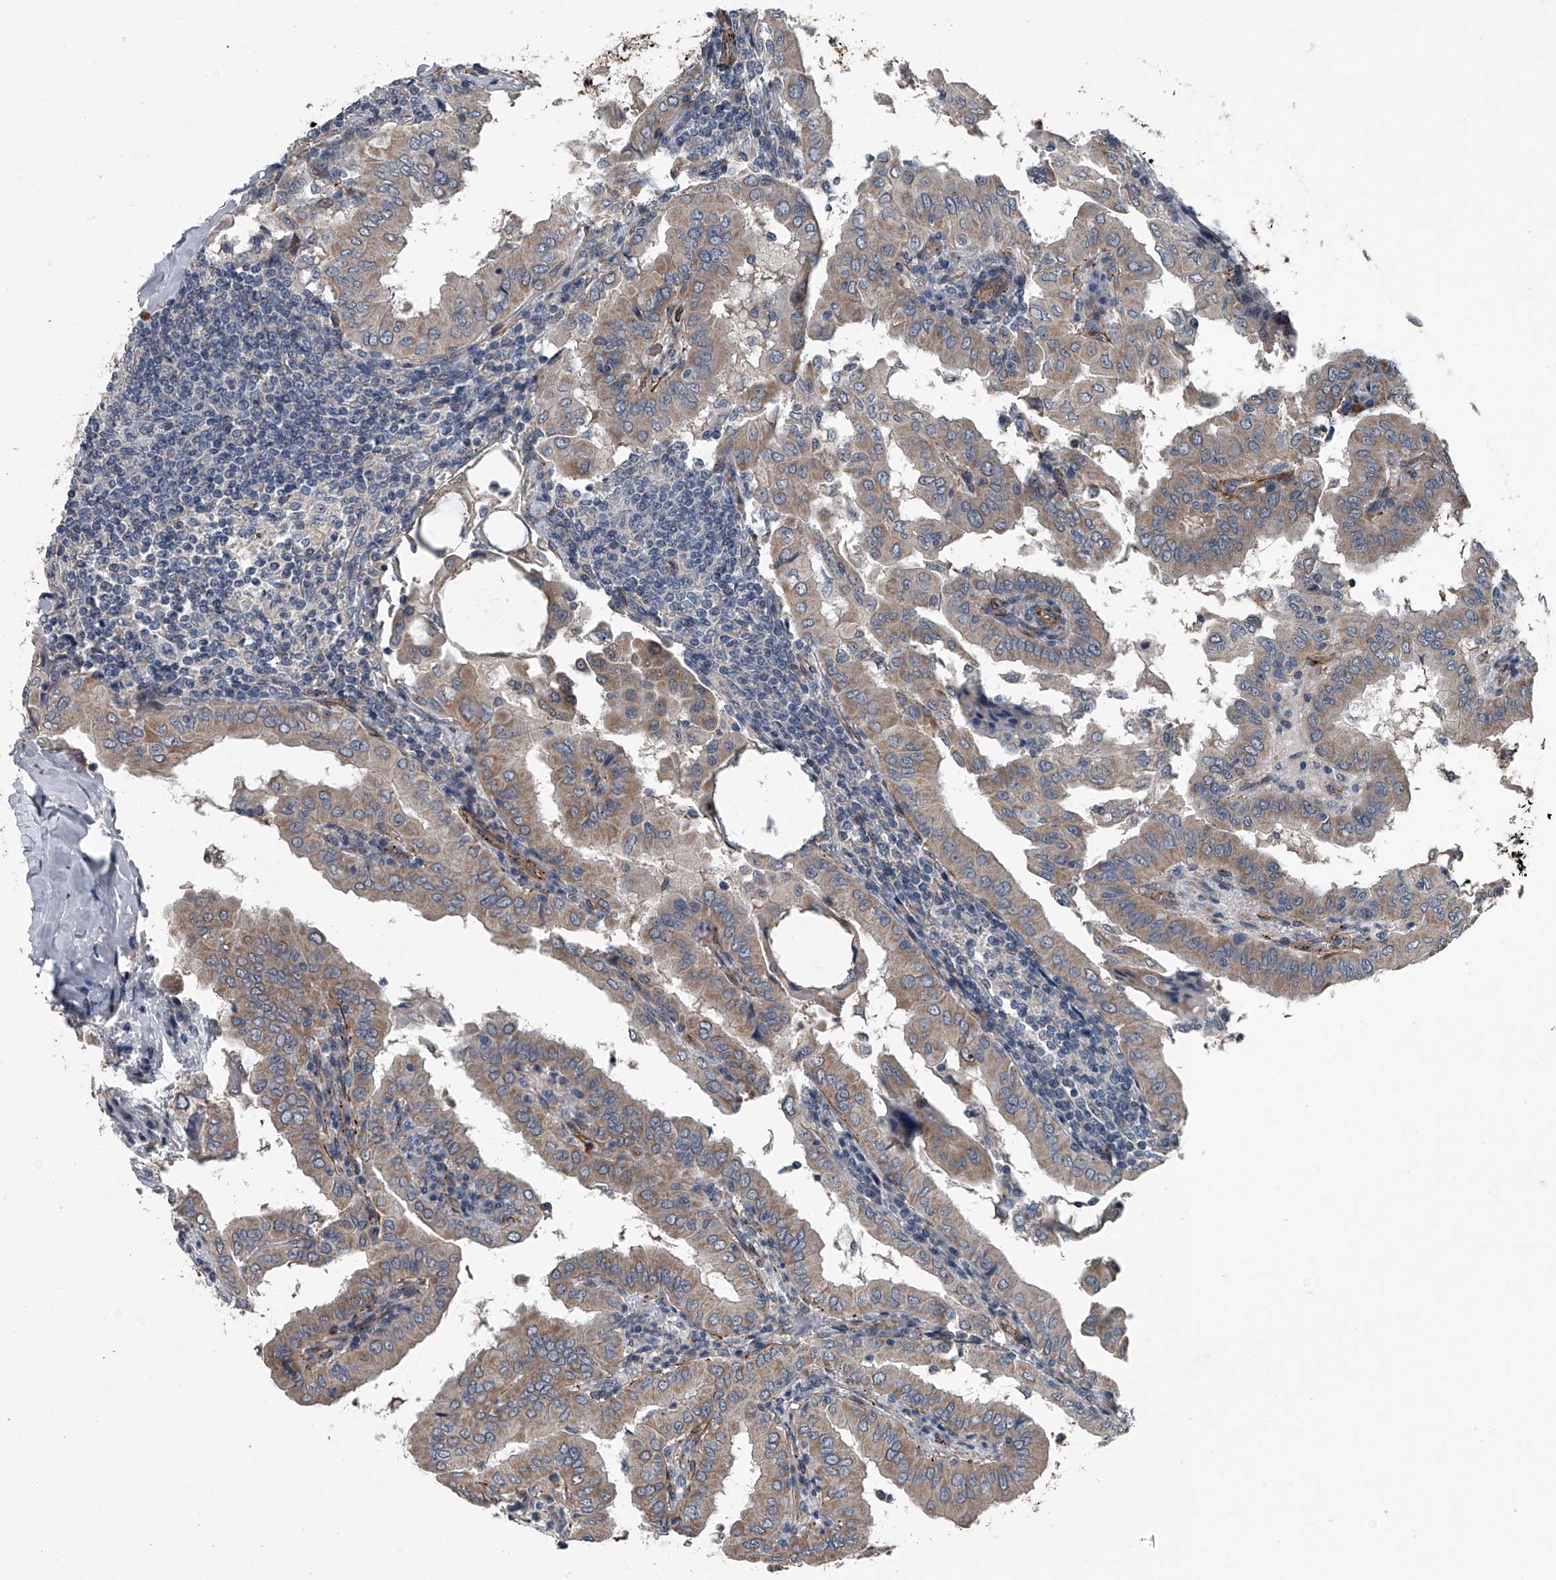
{"staining": {"intensity": "weak", "quantity": ">75%", "location": "cytoplasmic/membranous"}, "tissue": "thyroid cancer", "cell_type": "Tumor cells", "image_type": "cancer", "snomed": [{"axis": "morphology", "description": "Papillary adenocarcinoma, NOS"}, {"axis": "topography", "description": "Thyroid gland"}], "caption": "Immunohistochemical staining of thyroid papillary adenocarcinoma reveals low levels of weak cytoplasmic/membranous protein staining in about >75% of tumor cells.", "gene": "LDLRAD2", "patient": {"sex": "male", "age": 33}}